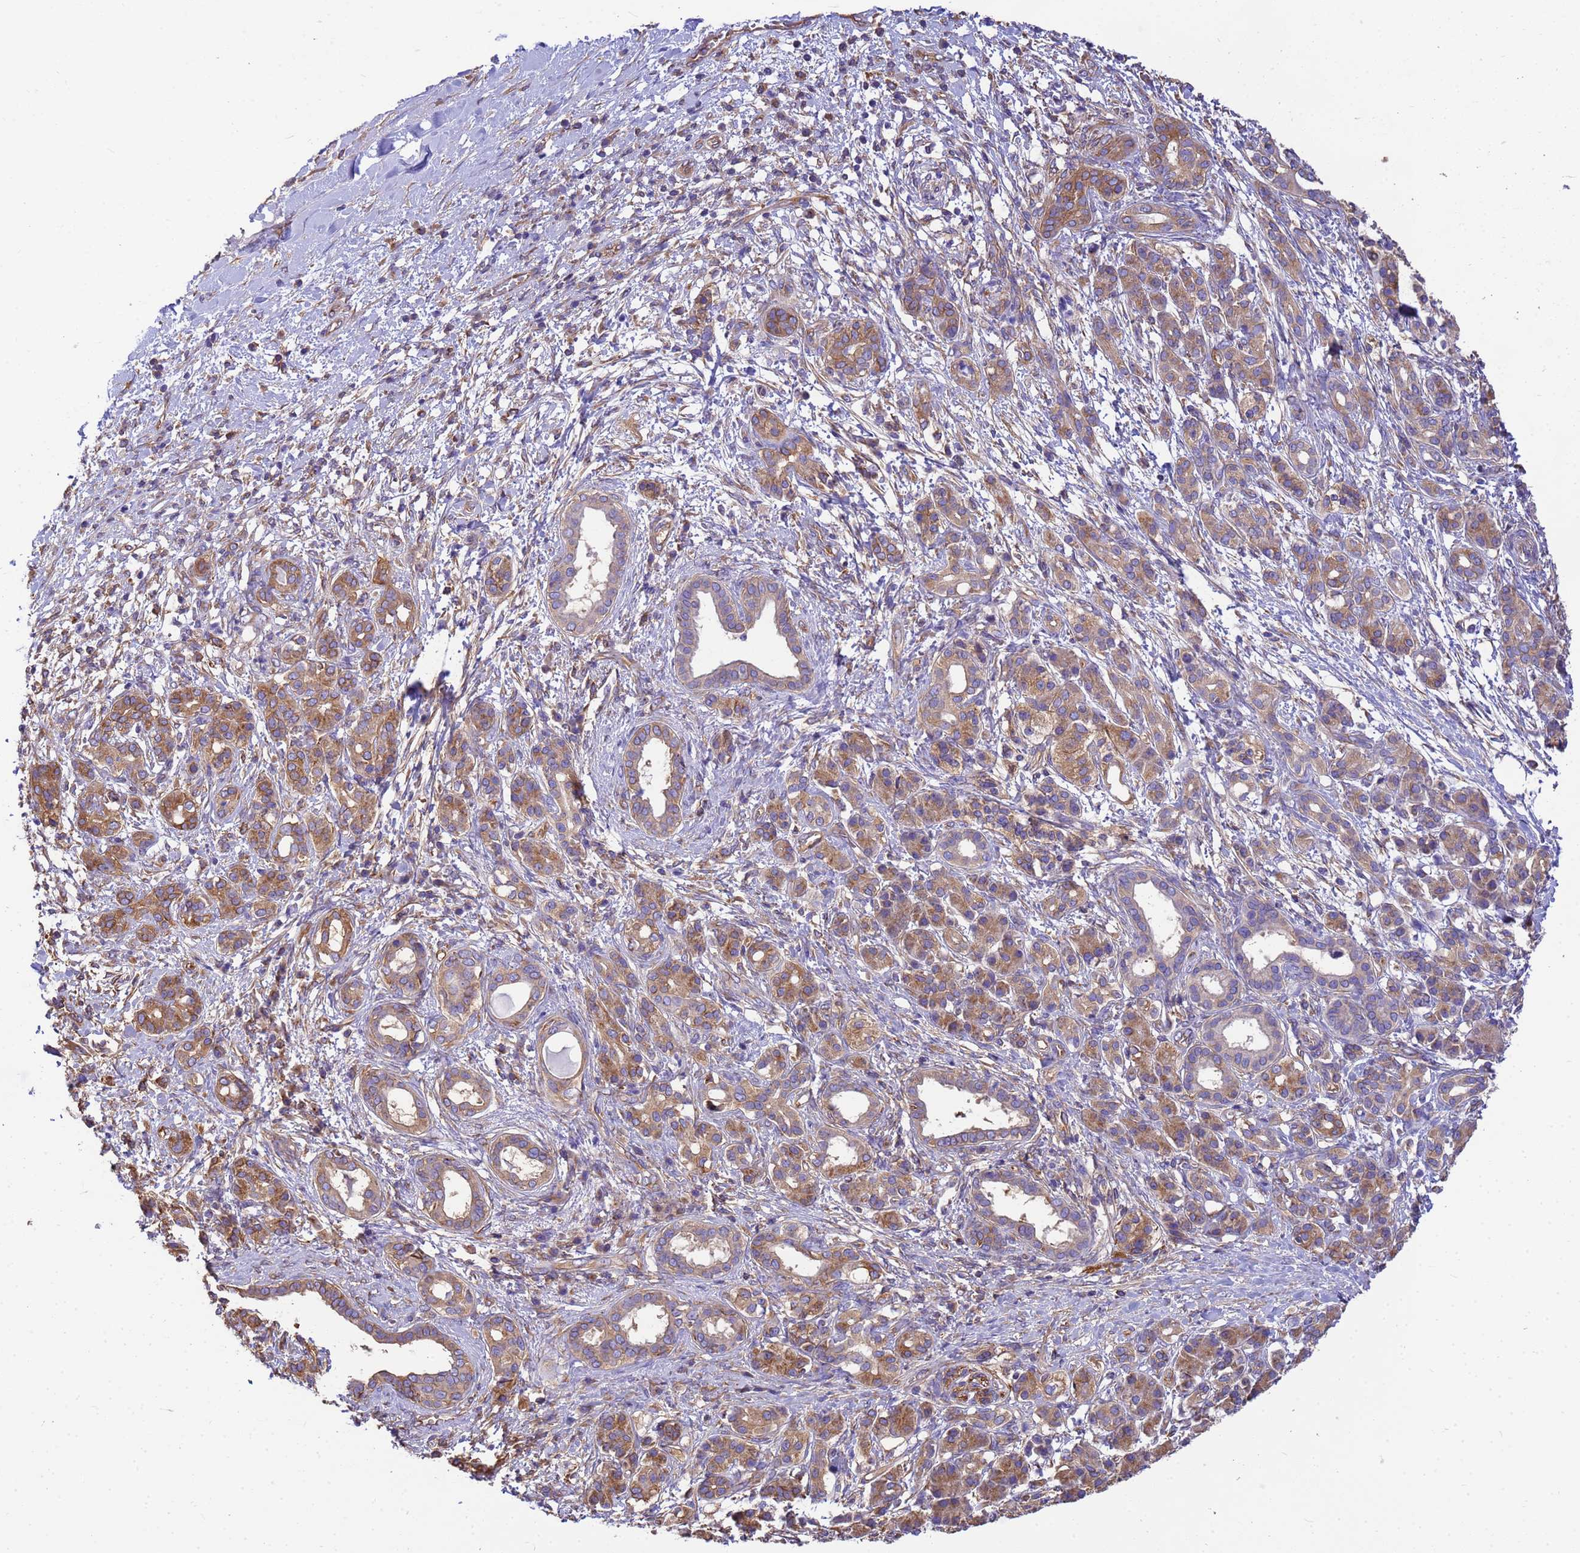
{"staining": {"intensity": "moderate", "quantity": "25%-75%", "location": "cytoplasmic/membranous"}, "tissue": "pancreatic cancer", "cell_type": "Tumor cells", "image_type": "cancer", "snomed": [{"axis": "morphology", "description": "Adenocarcinoma, NOS"}, {"axis": "topography", "description": "Pancreas"}], "caption": "An image of human adenocarcinoma (pancreatic) stained for a protein displays moderate cytoplasmic/membranous brown staining in tumor cells.", "gene": "TUBB1", "patient": {"sex": "female", "age": 55}}